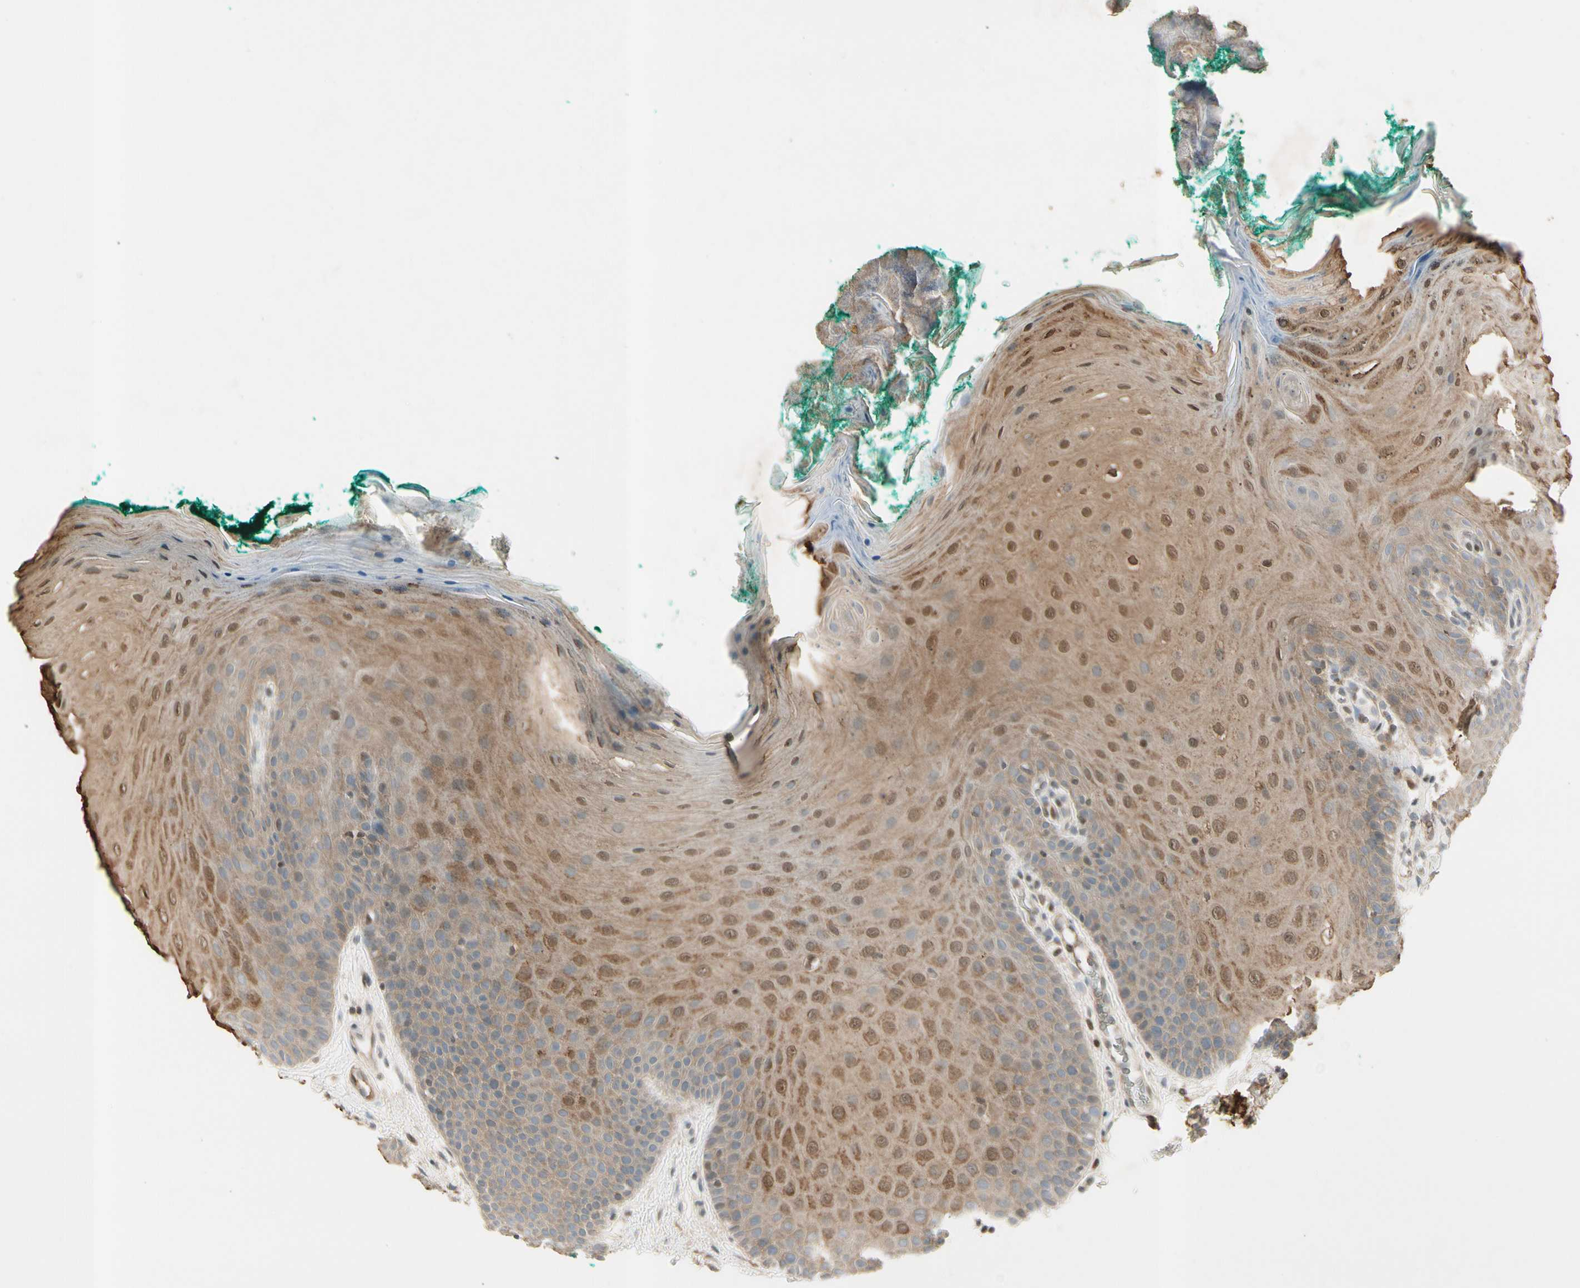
{"staining": {"intensity": "moderate", "quantity": ">75%", "location": "cytoplasmic/membranous,nuclear"}, "tissue": "oral mucosa", "cell_type": "Squamous epithelial cells", "image_type": "normal", "snomed": [{"axis": "morphology", "description": "Normal tissue, NOS"}, {"axis": "topography", "description": "Skeletal muscle"}, {"axis": "topography", "description": "Oral tissue"}], "caption": "Approximately >75% of squamous epithelial cells in normal human oral mucosa show moderate cytoplasmic/membranous,nuclear protein staining as visualized by brown immunohistochemical staining.", "gene": "ICAM5", "patient": {"sex": "male", "age": 58}}